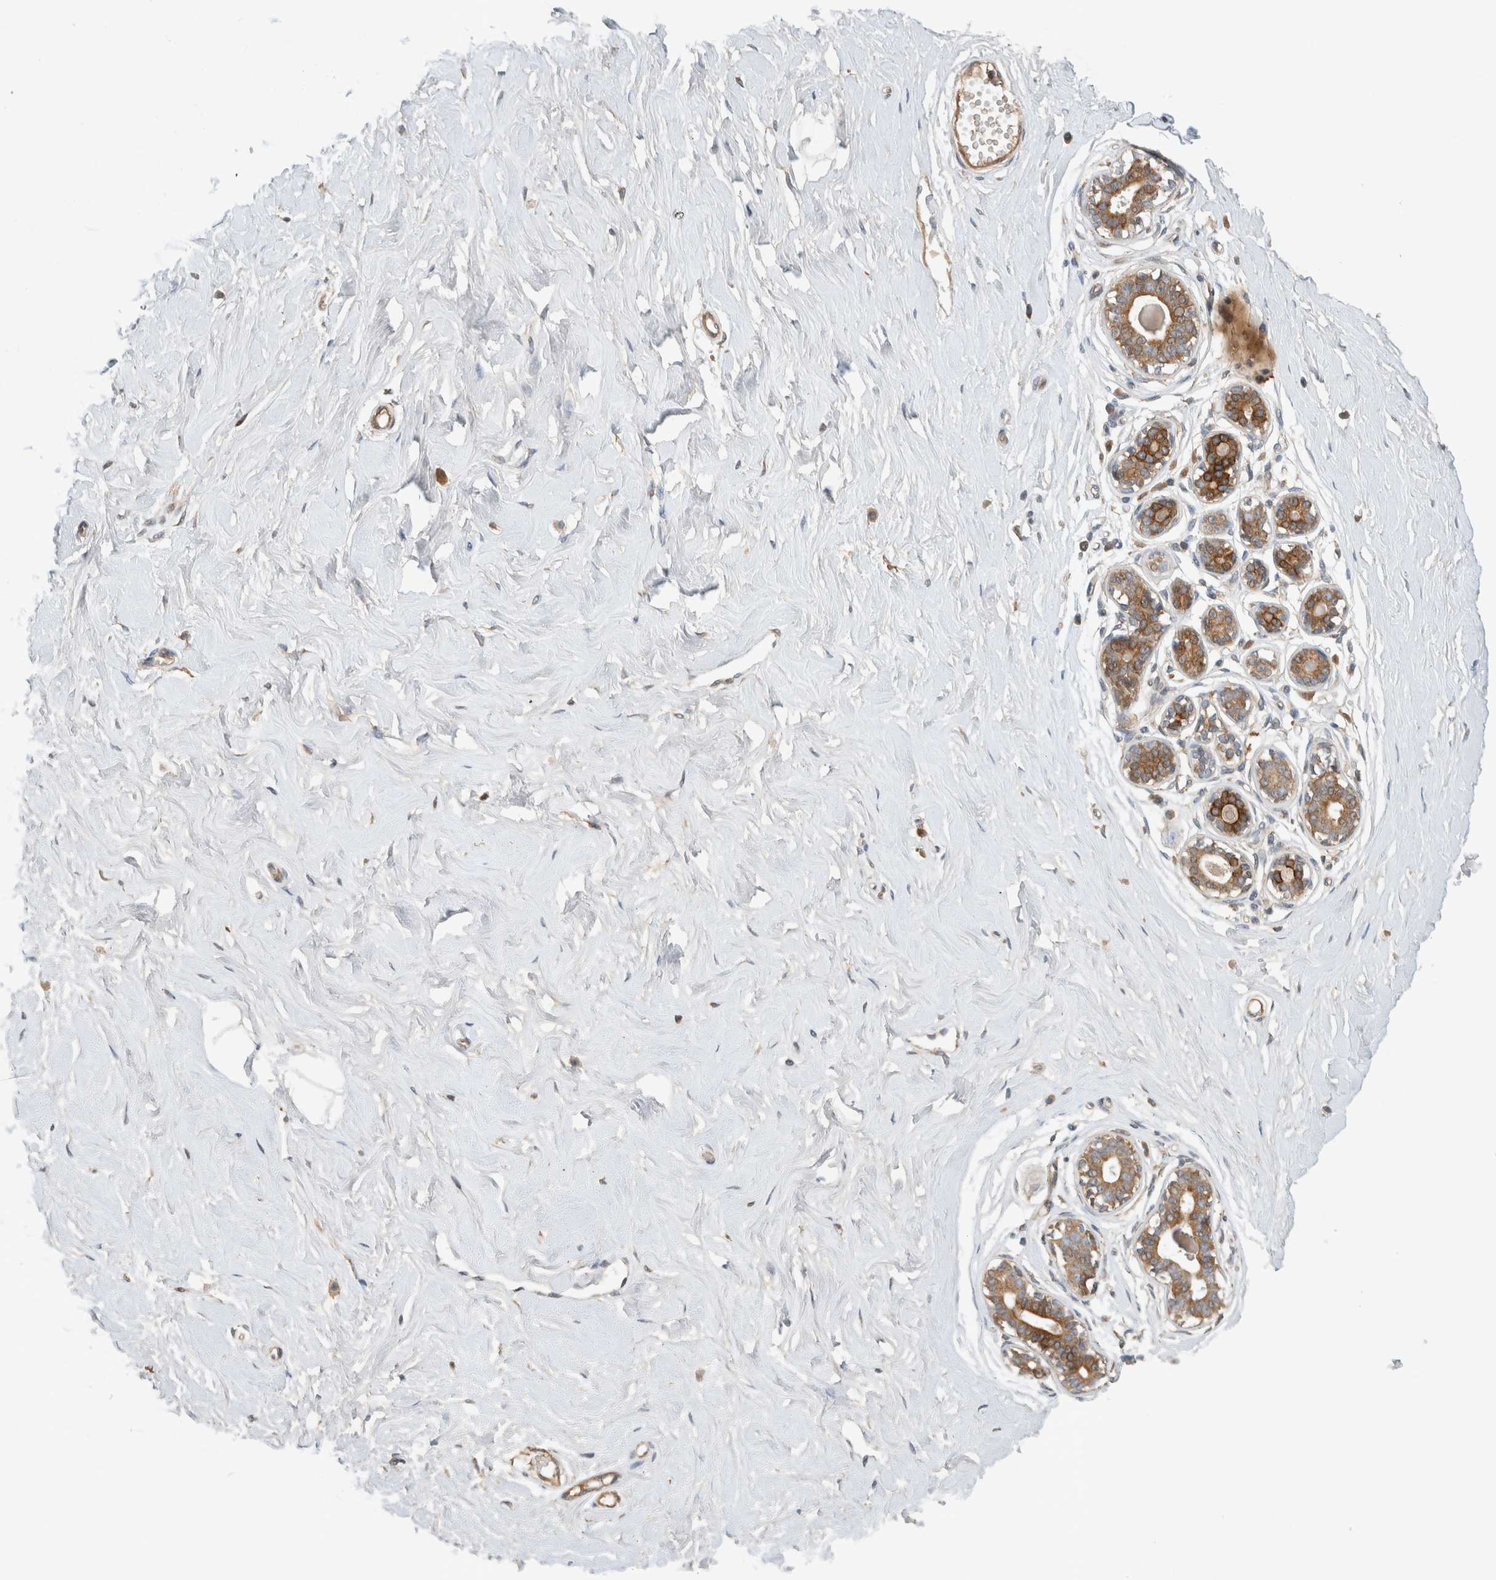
{"staining": {"intensity": "negative", "quantity": "none", "location": "none"}, "tissue": "breast", "cell_type": "Adipocytes", "image_type": "normal", "snomed": [{"axis": "morphology", "description": "Normal tissue, NOS"}, {"axis": "morphology", "description": "Adenoma, NOS"}, {"axis": "topography", "description": "Breast"}], "caption": "Human breast stained for a protein using immunohistochemistry displays no positivity in adipocytes.", "gene": "ARMC9", "patient": {"sex": "female", "age": 23}}